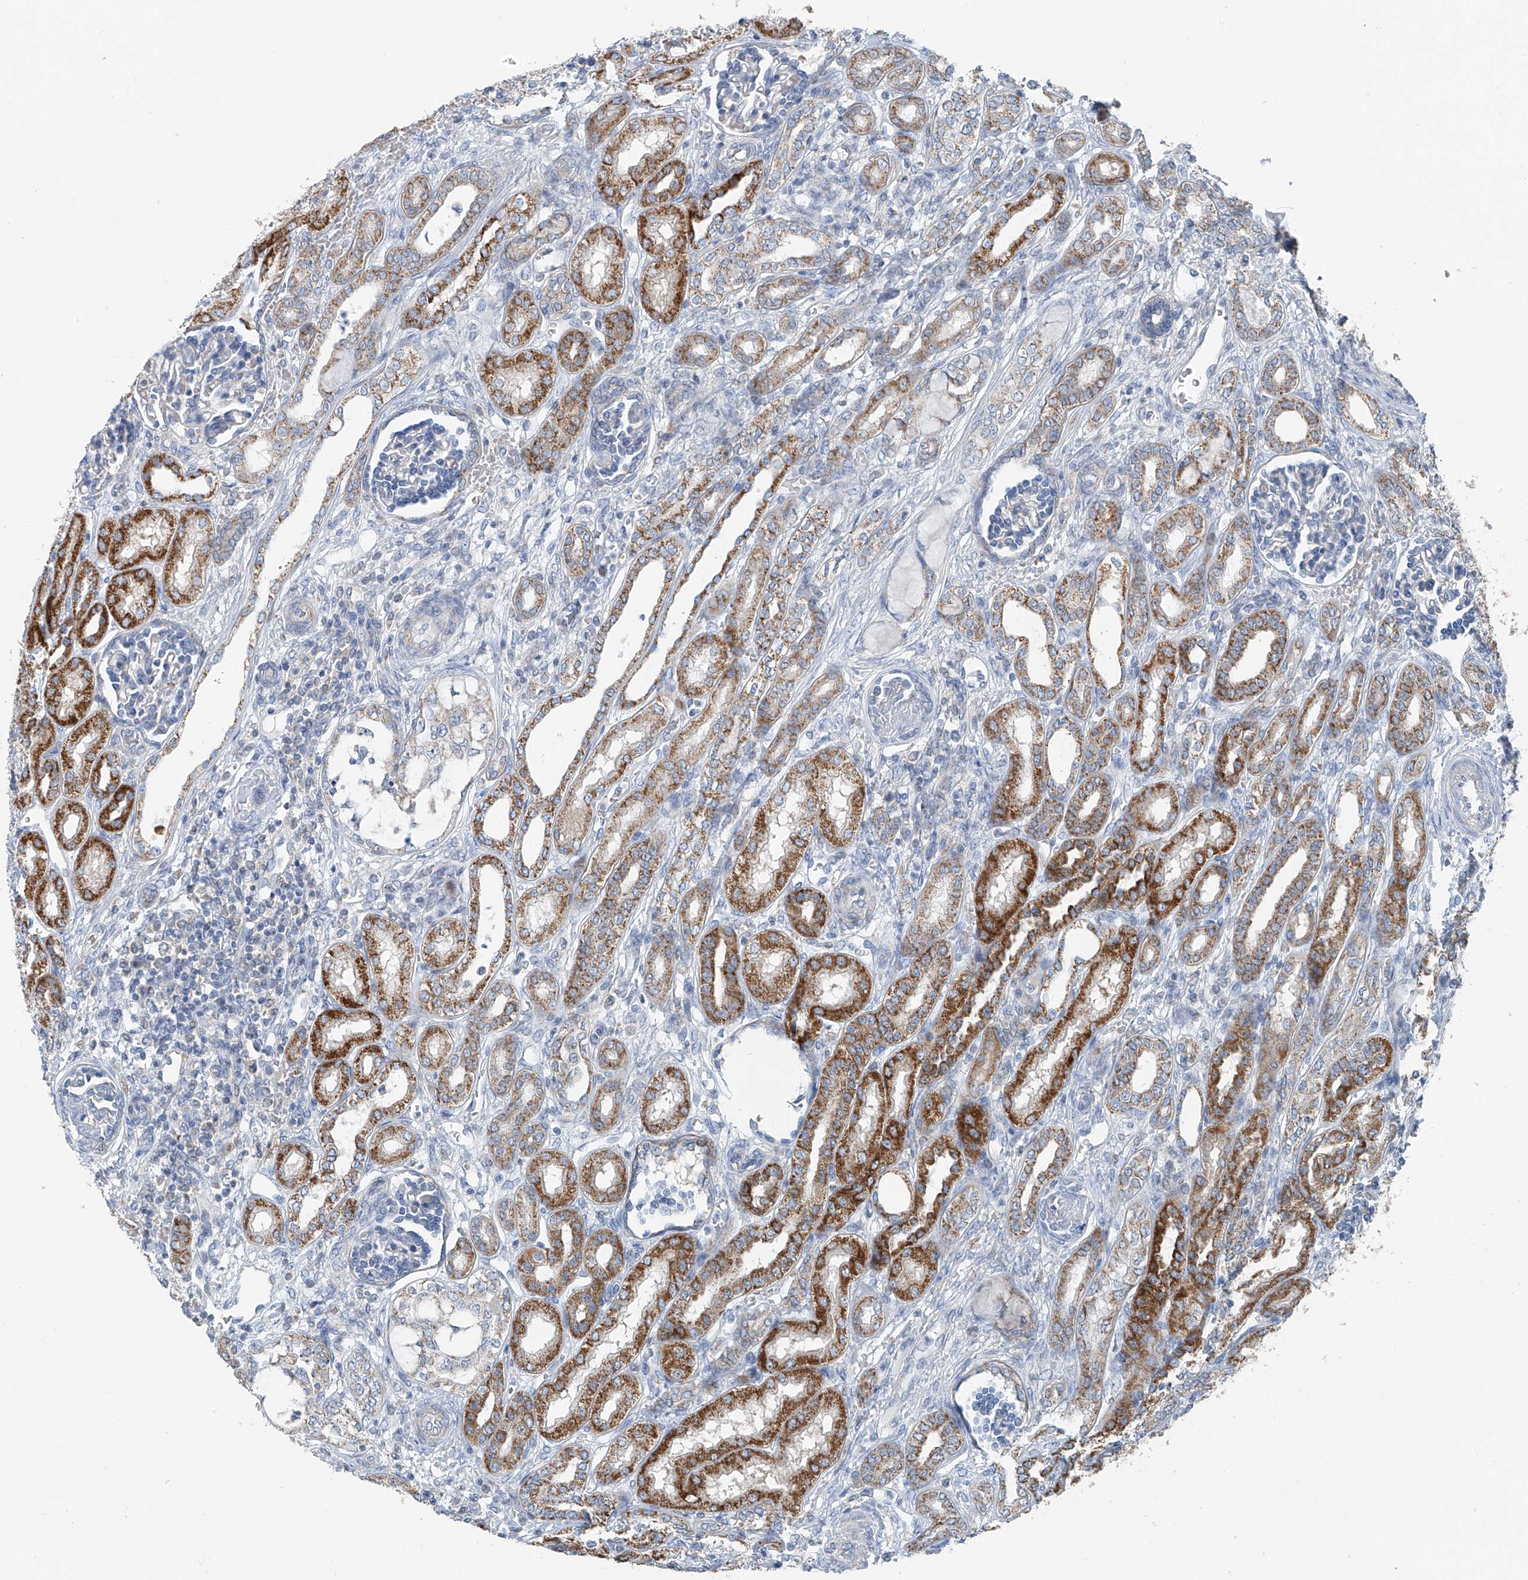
{"staining": {"intensity": "strong", "quantity": "25%-75%", "location": "cytoplasmic/membranous"}, "tissue": "kidney", "cell_type": "Cells in tubules", "image_type": "normal", "snomed": [{"axis": "morphology", "description": "Normal tissue, NOS"}, {"axis": "morphology", "description": "Neoplasm, malignant, NOS"}, {"axis": "topography", "description": "Kidney"}], "caption": "Immunohistochemical staining of benign kidney reveals strong cytoplasmic/membranous protein expression in about 25%-75% of cells in tubules.", "gene": "FGD2", "patient": {"sex": "female", "age": 1}}